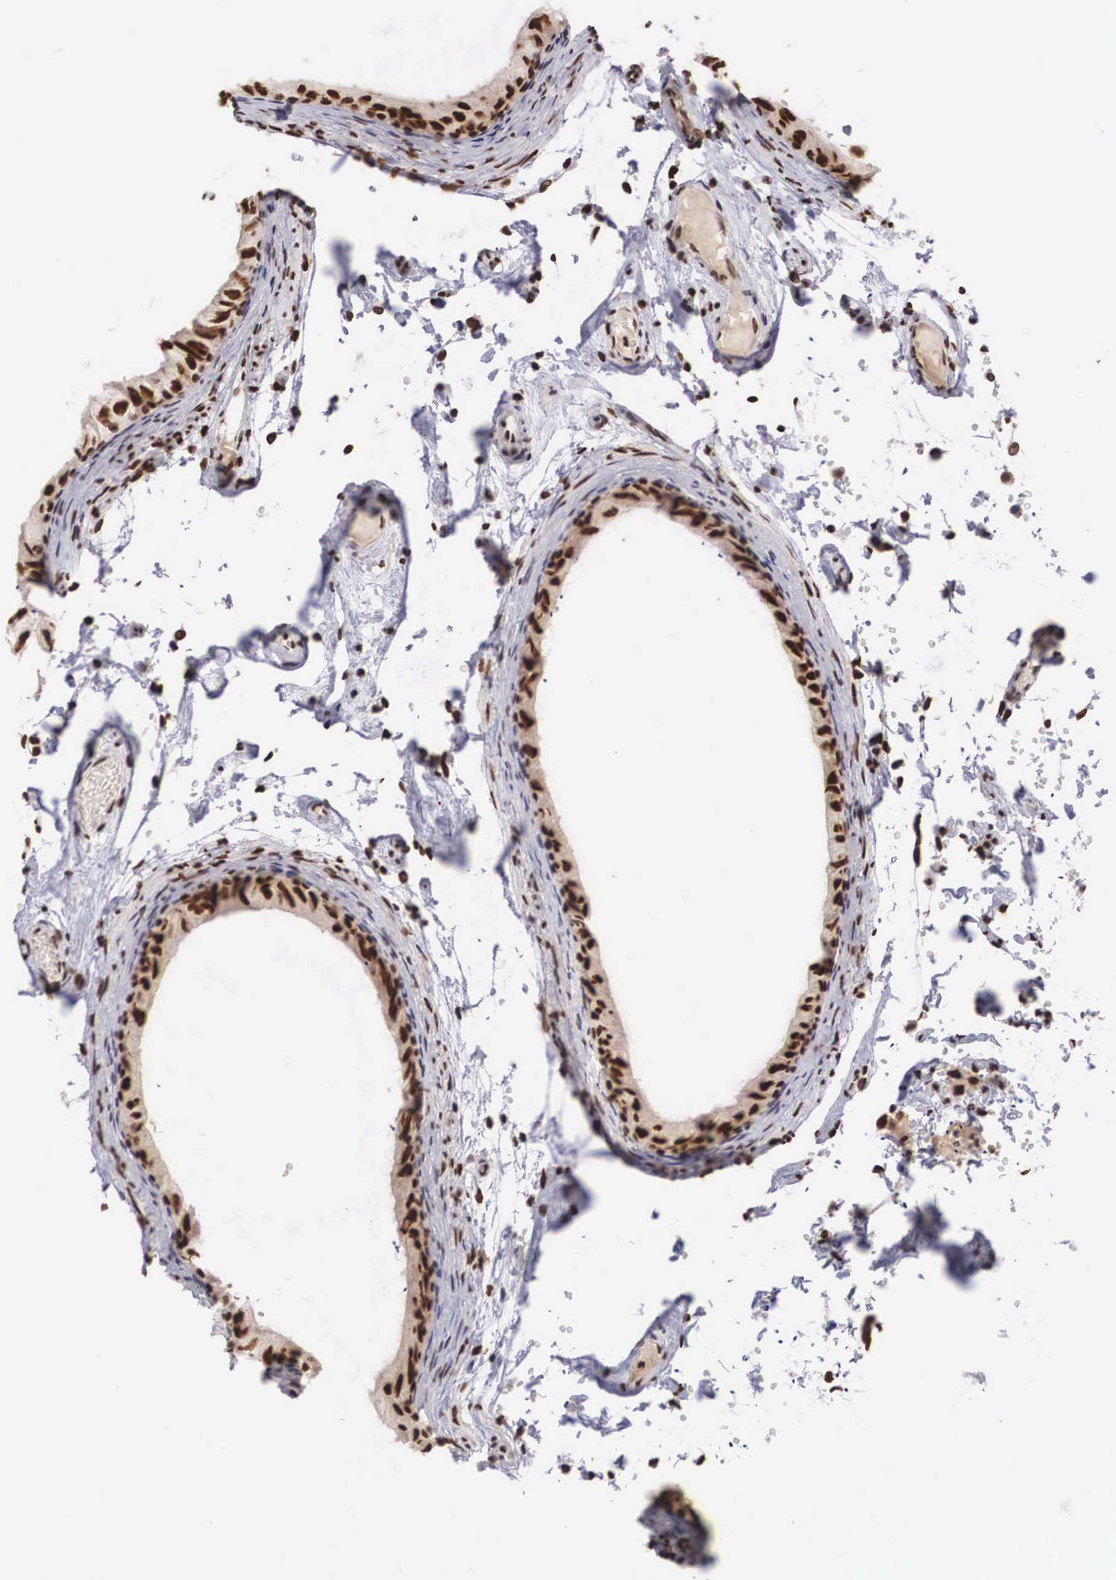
{"staining": {"intensity": "strong", "quantity": ">75%", "location": "nuclear"}, "tissue": "epididymis", "cell_type": "Glandular cells", "image_type": "normal", "snomed": [{"axis": "morphology", "description": "Normal tissue, NOS"}, {"axis": "topography", "description": "Epididymis"}], "caption": "This micrograph reveals IHC staining of unremarkable human epididymis, with high strong nuclear staining in about >75% of glandular cells.", "gene": "HTATSF1", "patient": {"sex": "male", "age": 77}}